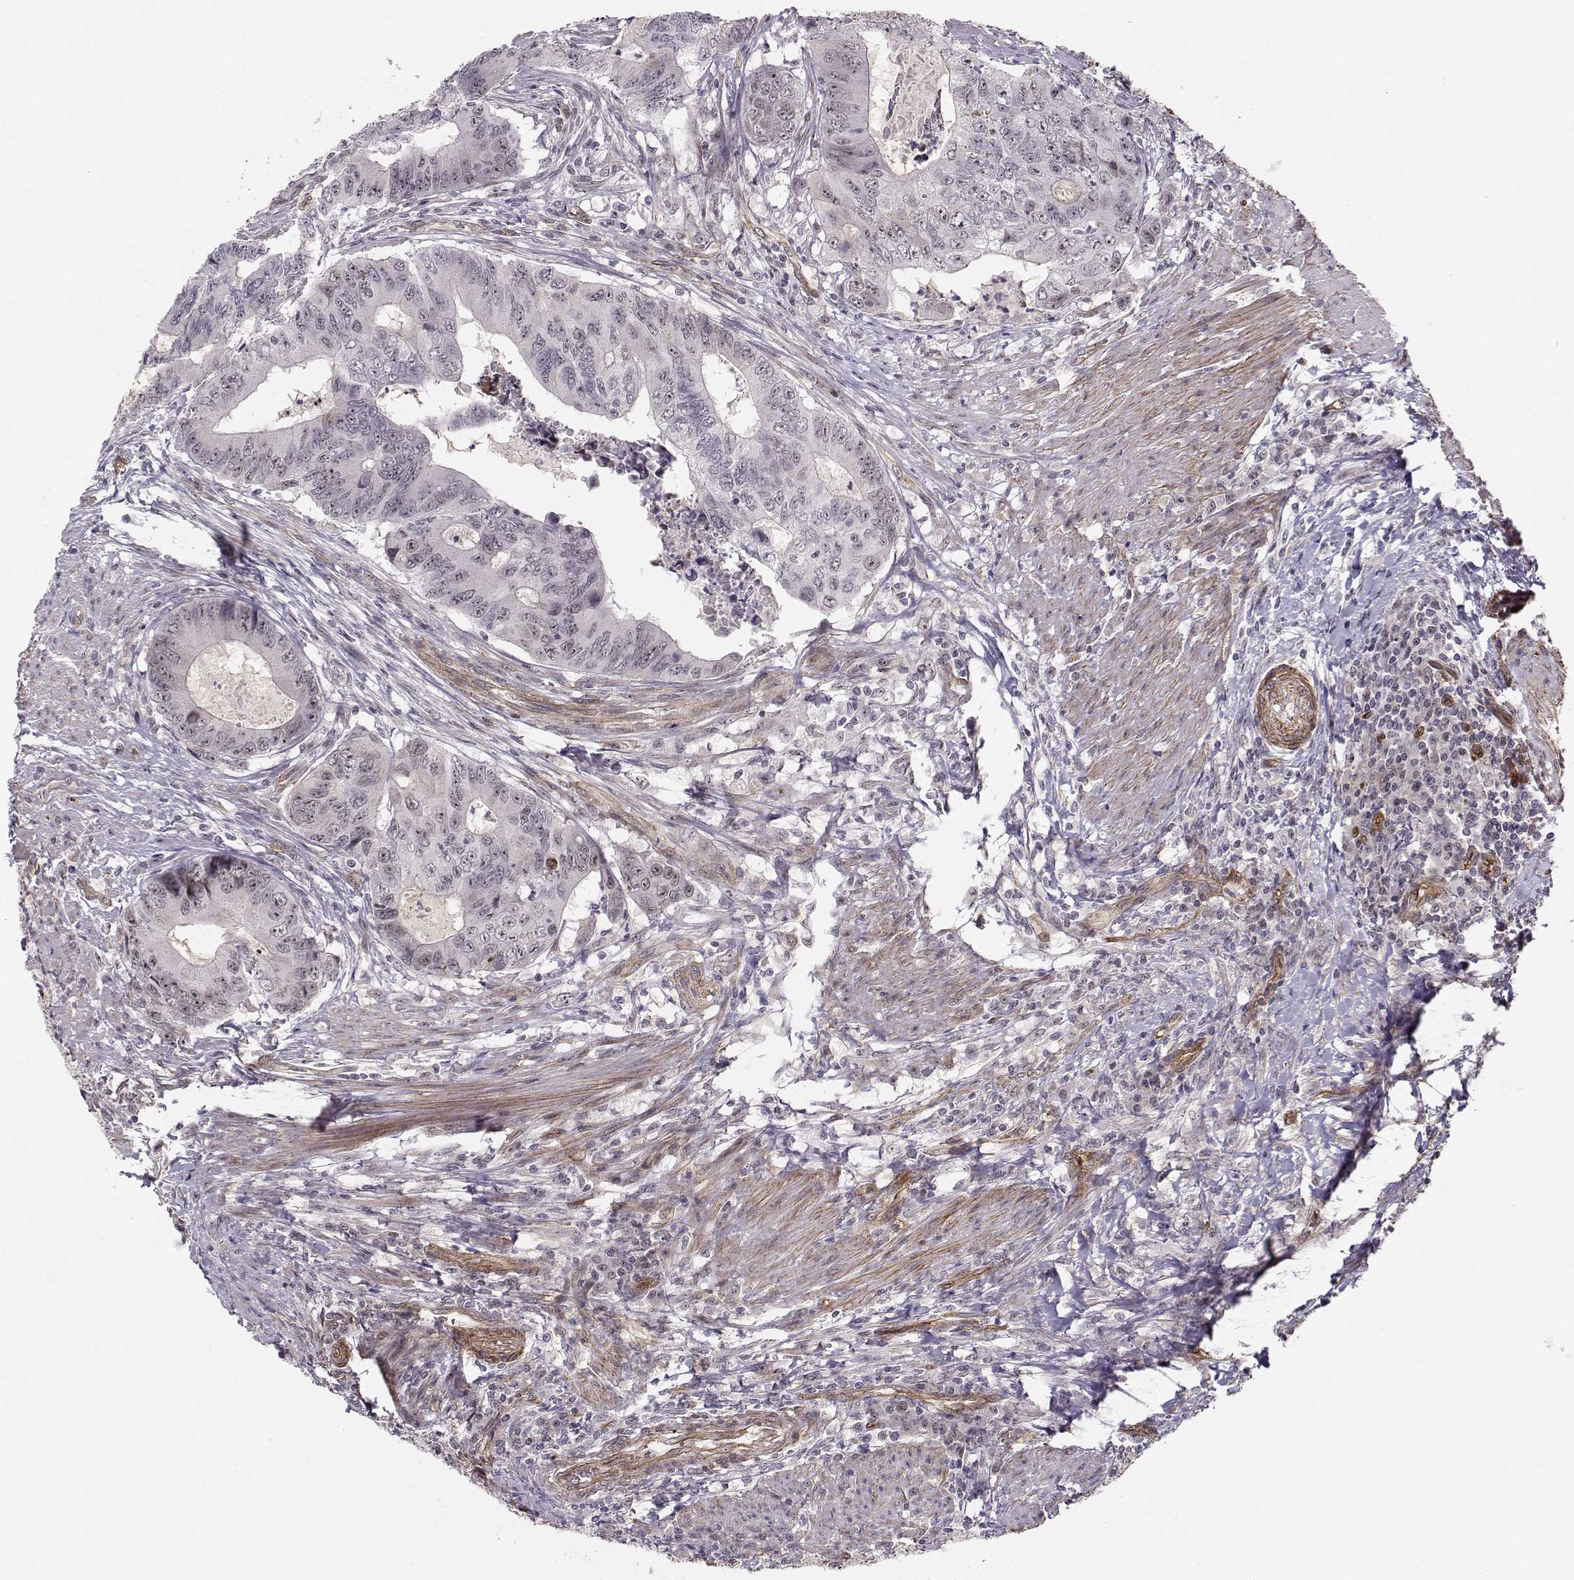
{"staining": {"intensity": "weak", "quantity": "25%-75%", "location": "nuclear"}, "tissue": "colorectal cancer", "cell_type": "Tumor cells", "image_type": "cancer", "snomed": [{"axis": "morphology", "description": "Adenocarcinoma, NOS"}, {"axis": "topography", "description": "Colon"}], "caption": "DAB (3,3'-diaminobenzidine) immunohistochemical staining of human colorectal cancer demonstrates weak nuclear protein staining in about 25%-75% of tumor cells.", "gene": "CIR1", "patient": {"sex": "male", "age": 53}}